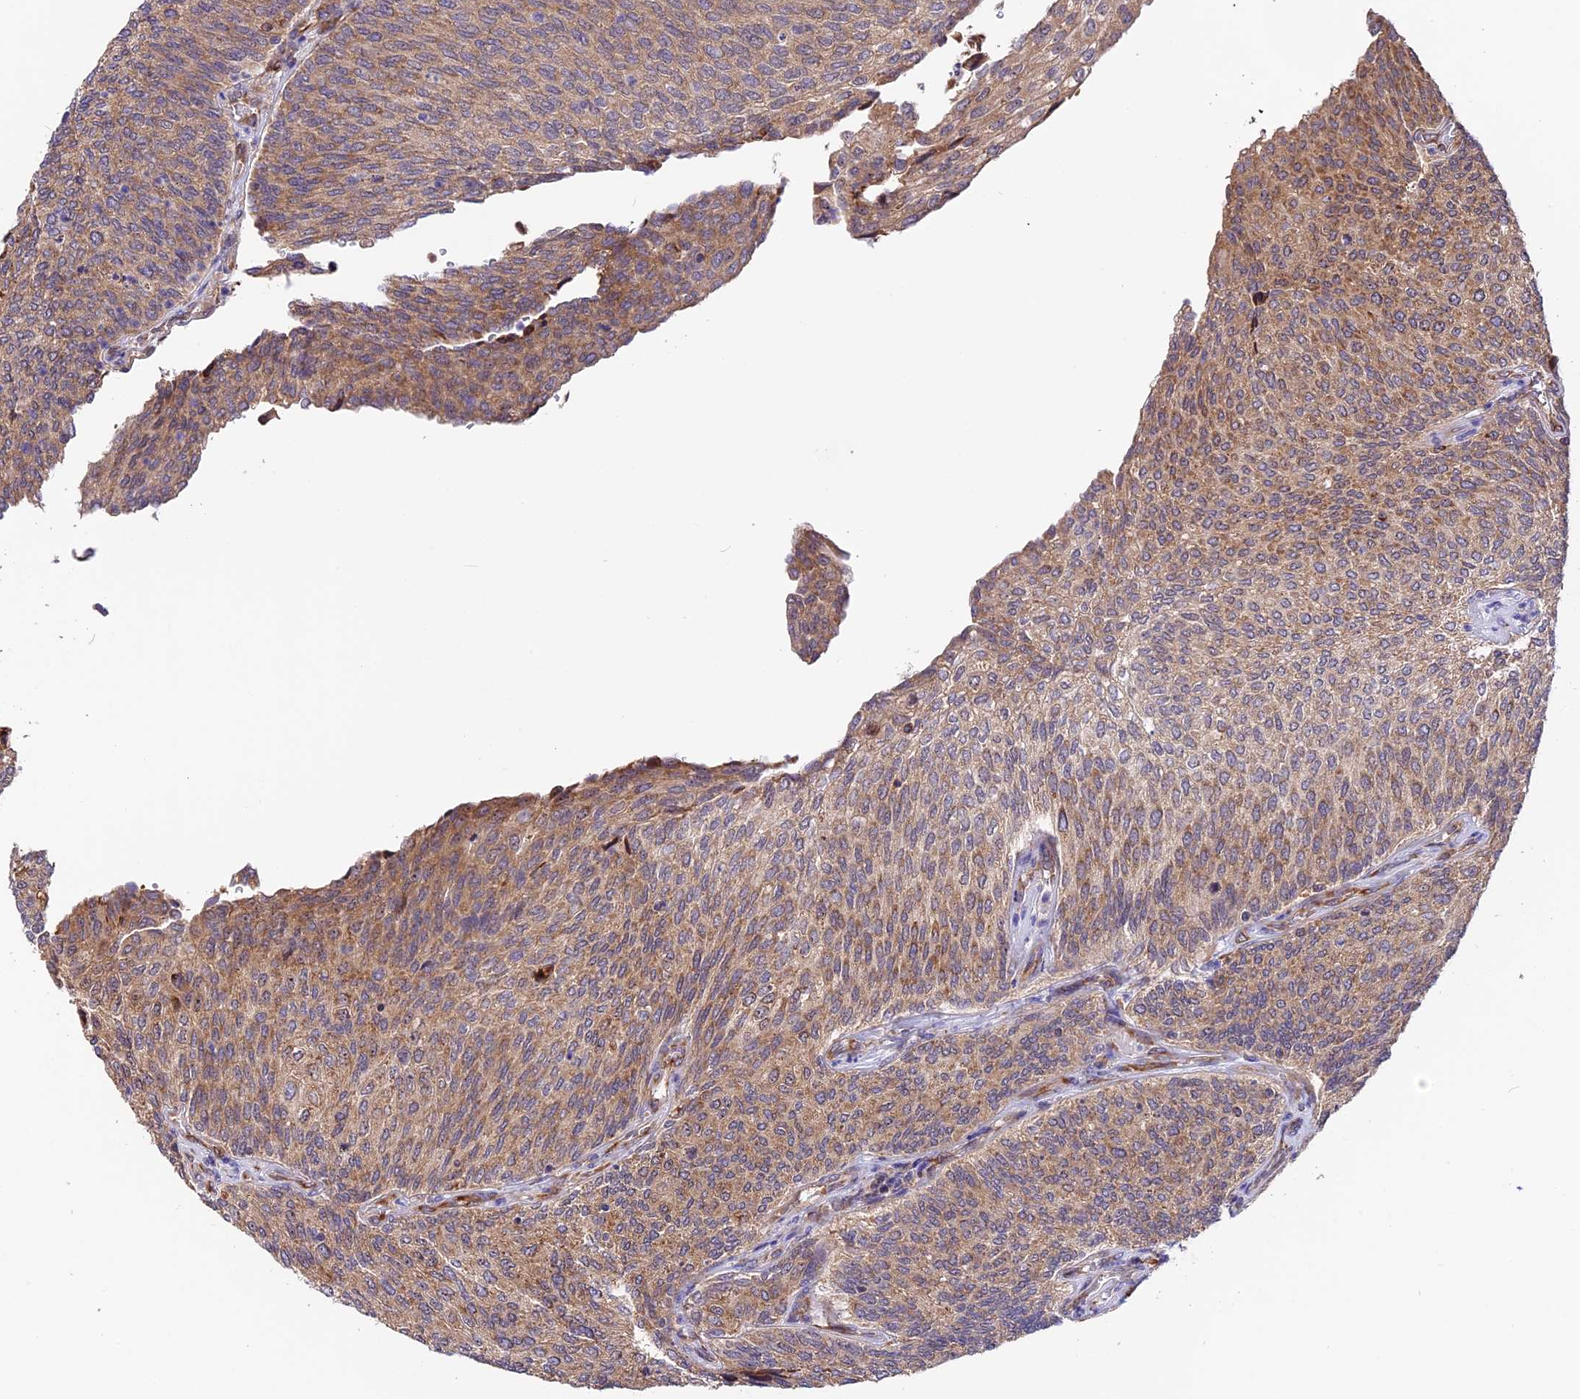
{"staining": {"intensity": "moderate", "quantity": ">75%", "location": "cytoplasmic/membranous"}, "tissue": "urothelial cancer", "cell_type": "Tumor cells", "image_type": "cancer", "snomed": [{"axis": "morphology", "description": "Urothelial carcinoma, Low grade"}, {"axis": "topography", "description": "Urinary bladder"}], "caption": "IHC (DAB) staining of urothelial carcinoma (low-grade) reveals moderate cytoplasmic/membranous protein positivity in approximately >75% of tumor cells.", "gene": "GNPTAB", "patient": {"sex": "female", "age": 79}}